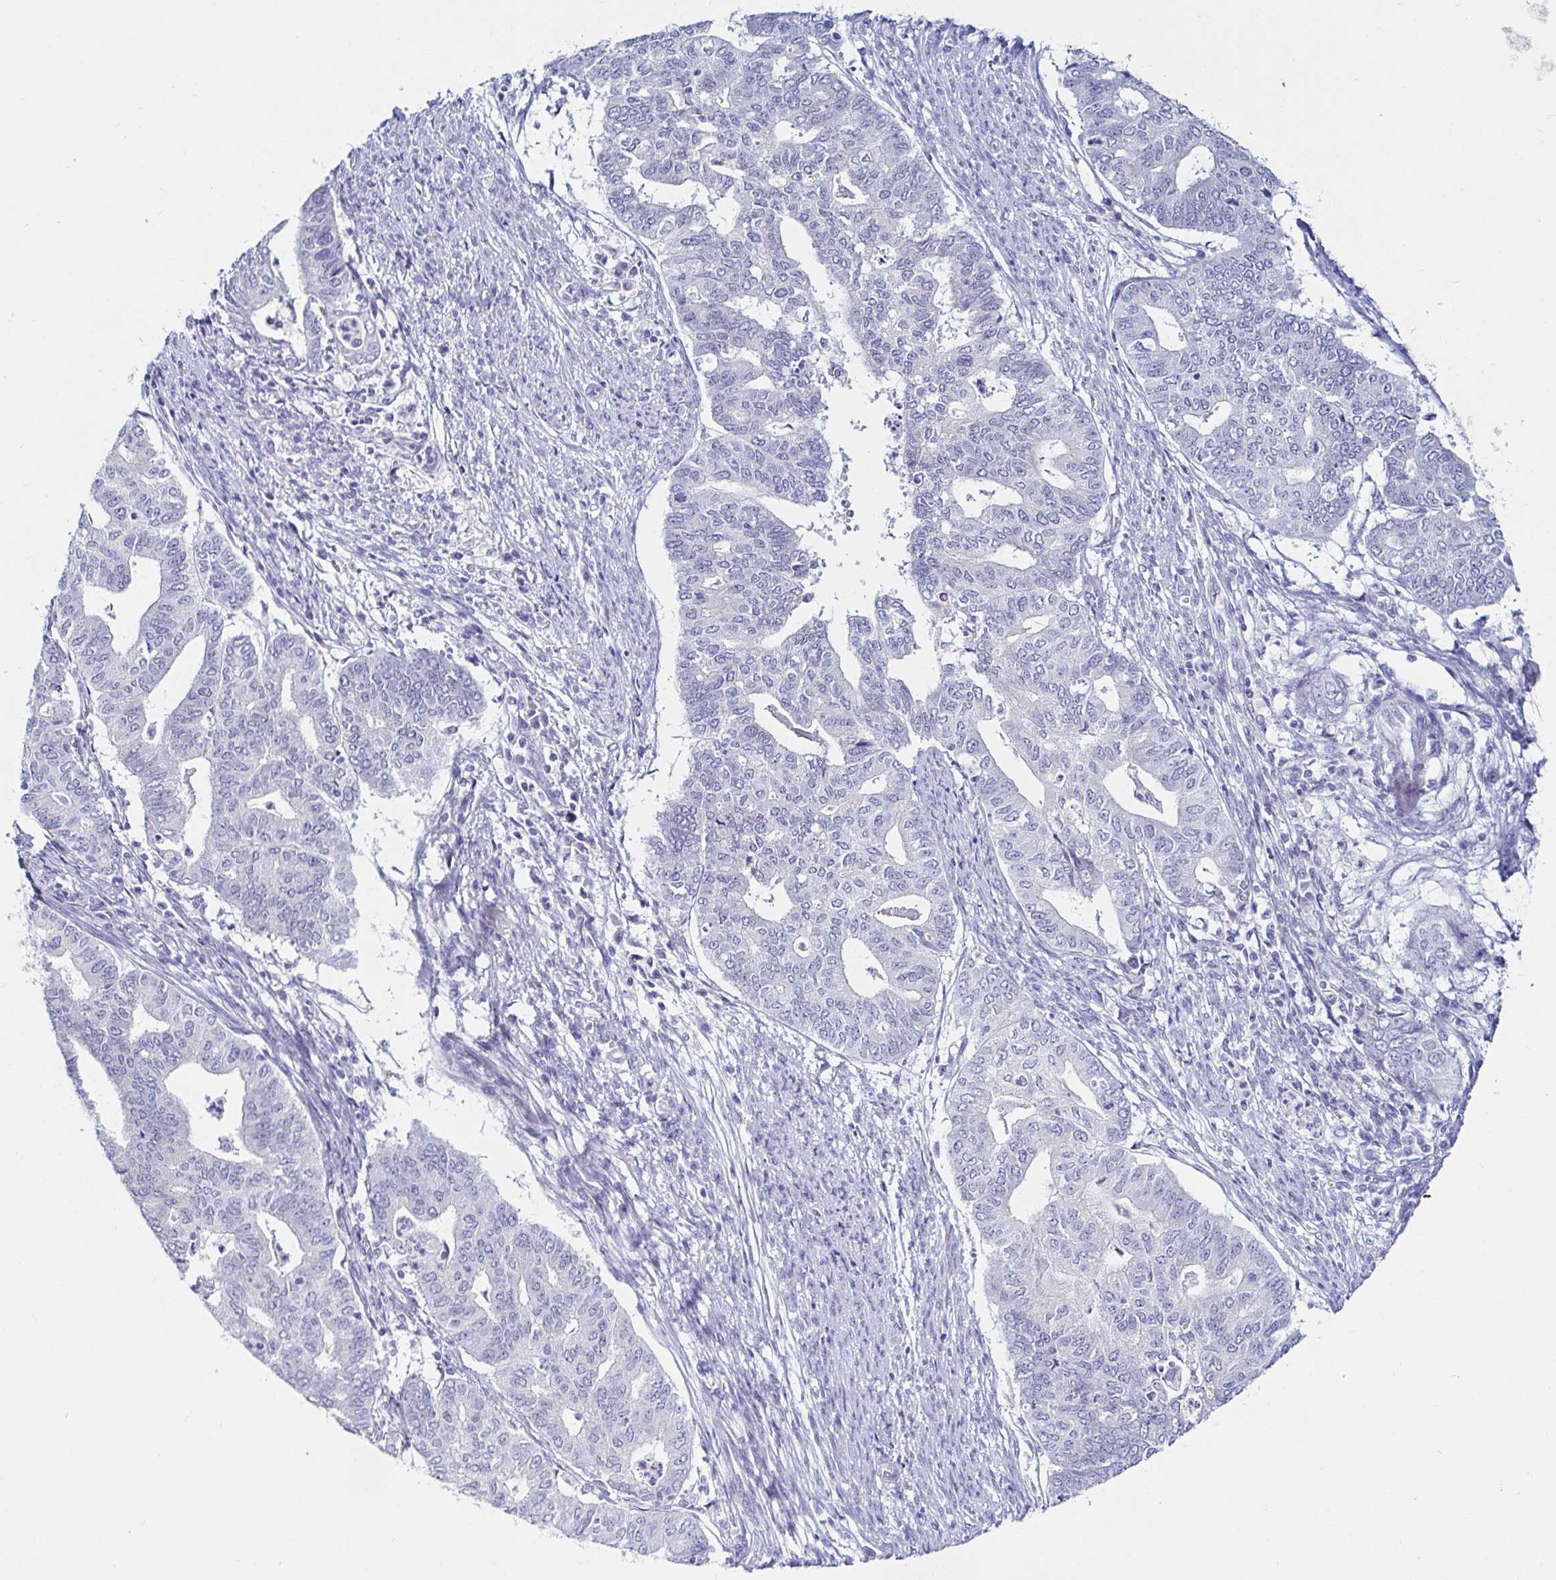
{"staining": {"intensity": "negative", "quantity": "none", "location": "none"}, "tissue": "endometrial cancer", "cell_type": "Tumor cells", "image_type": "cancer", "snomed": [{"axis": "morphology", "description": "Adenocarcinoma, NOS"}, {"axis": "topography", "description": "Endometrium"}], "caption": "Endometrial cancer (adenocarcinoma) stained for a protein using immunohistochemistry shows no positivity tumor cells.", "gene": "OR10K1", "patient": {"sex": "female", "age": 79}}